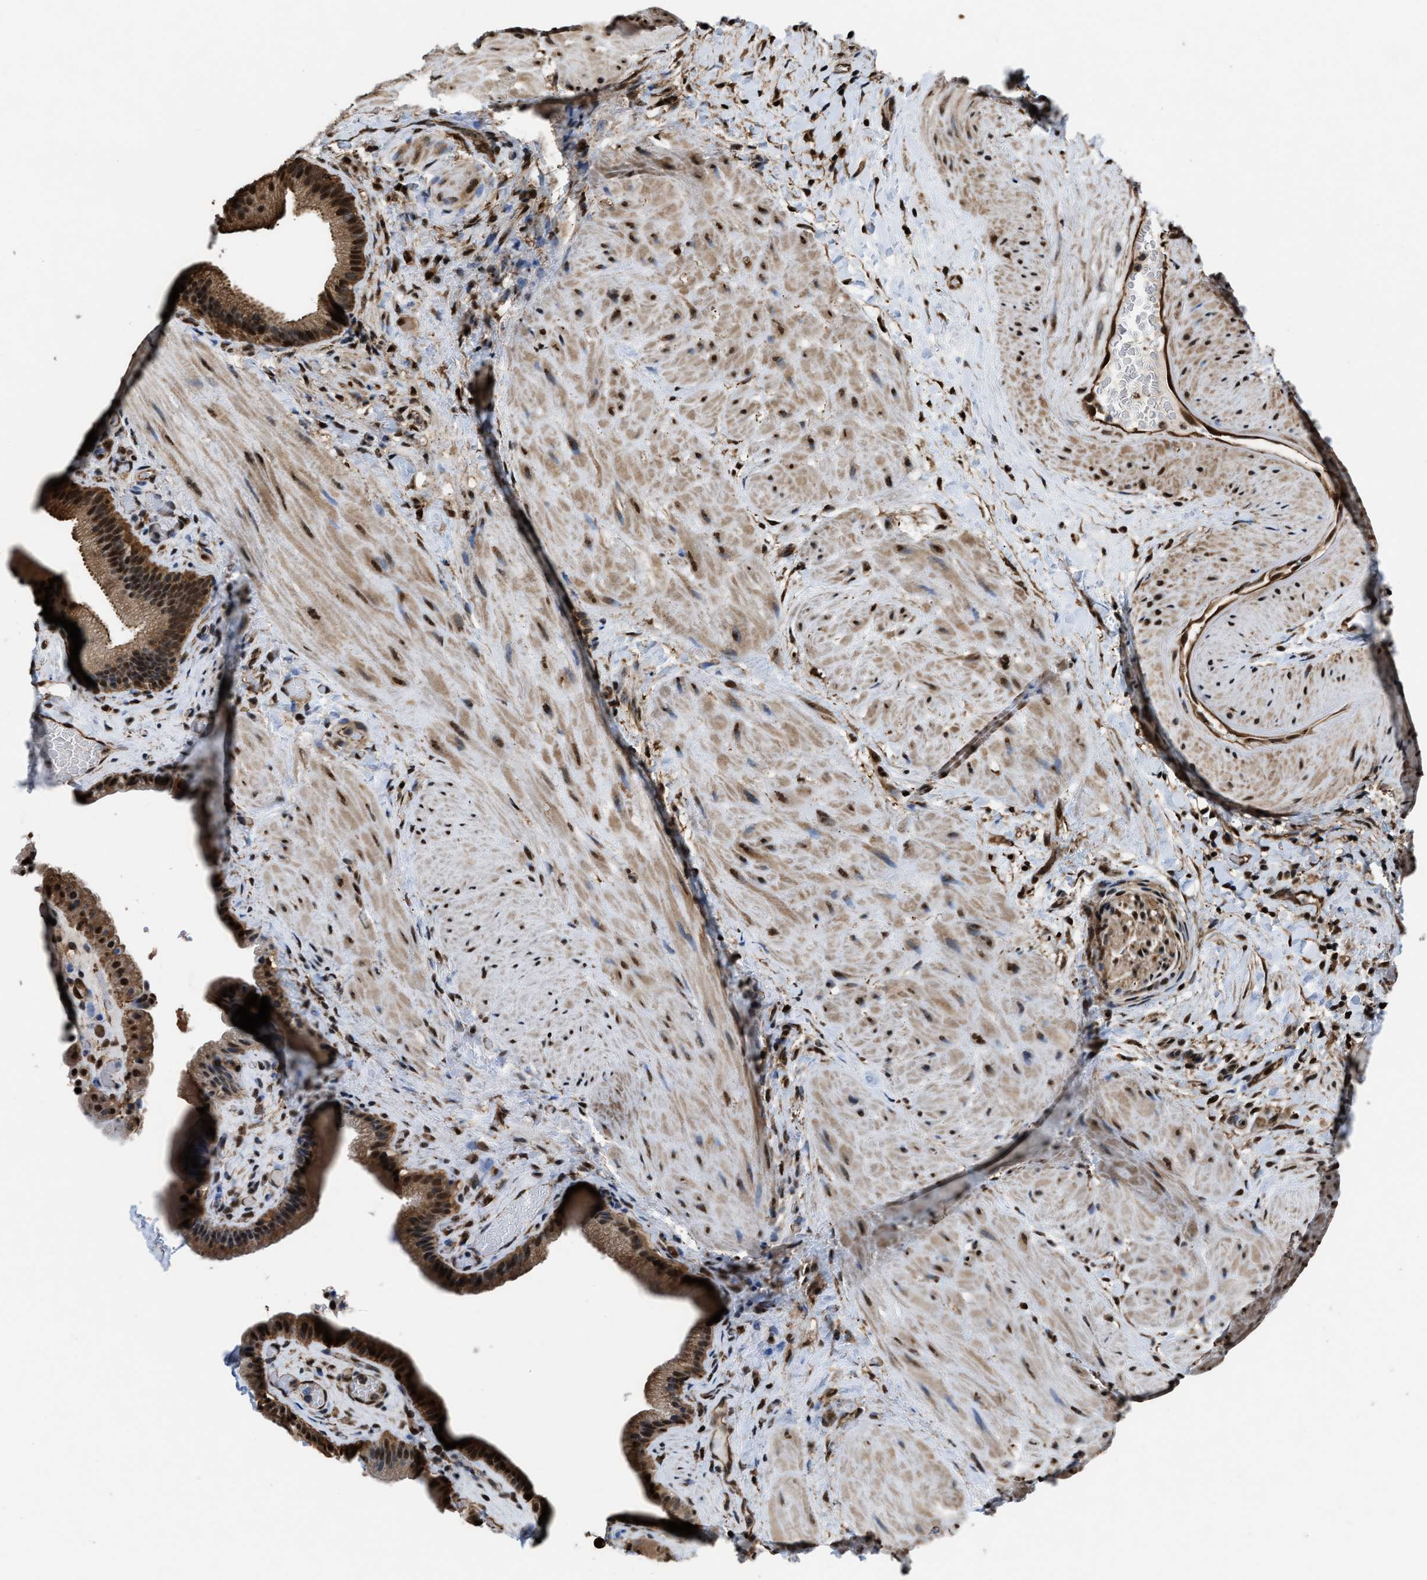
{"staining": {"intensity": "strong", "quantity": ">75%", "location": "cytoplasmic/membranous,nuclear"}, "tissue": "gallbladder", "cell_type": "Glandular cells", "image_type": "normal", "snomed": [{"axis": "morphology", "description": "Normal tissue, NOS"}, {"axis": "topography", "description": "Gallbladder"}], "caption": "Immunohistochemistry of unremarkable human gallbladder shows high levels of strong cytoplasmic/membranous,nuclear positivity in about >75% of glandular cells.", "gene": "FNTA", "patient": {"sex": "male", "age": 49}}